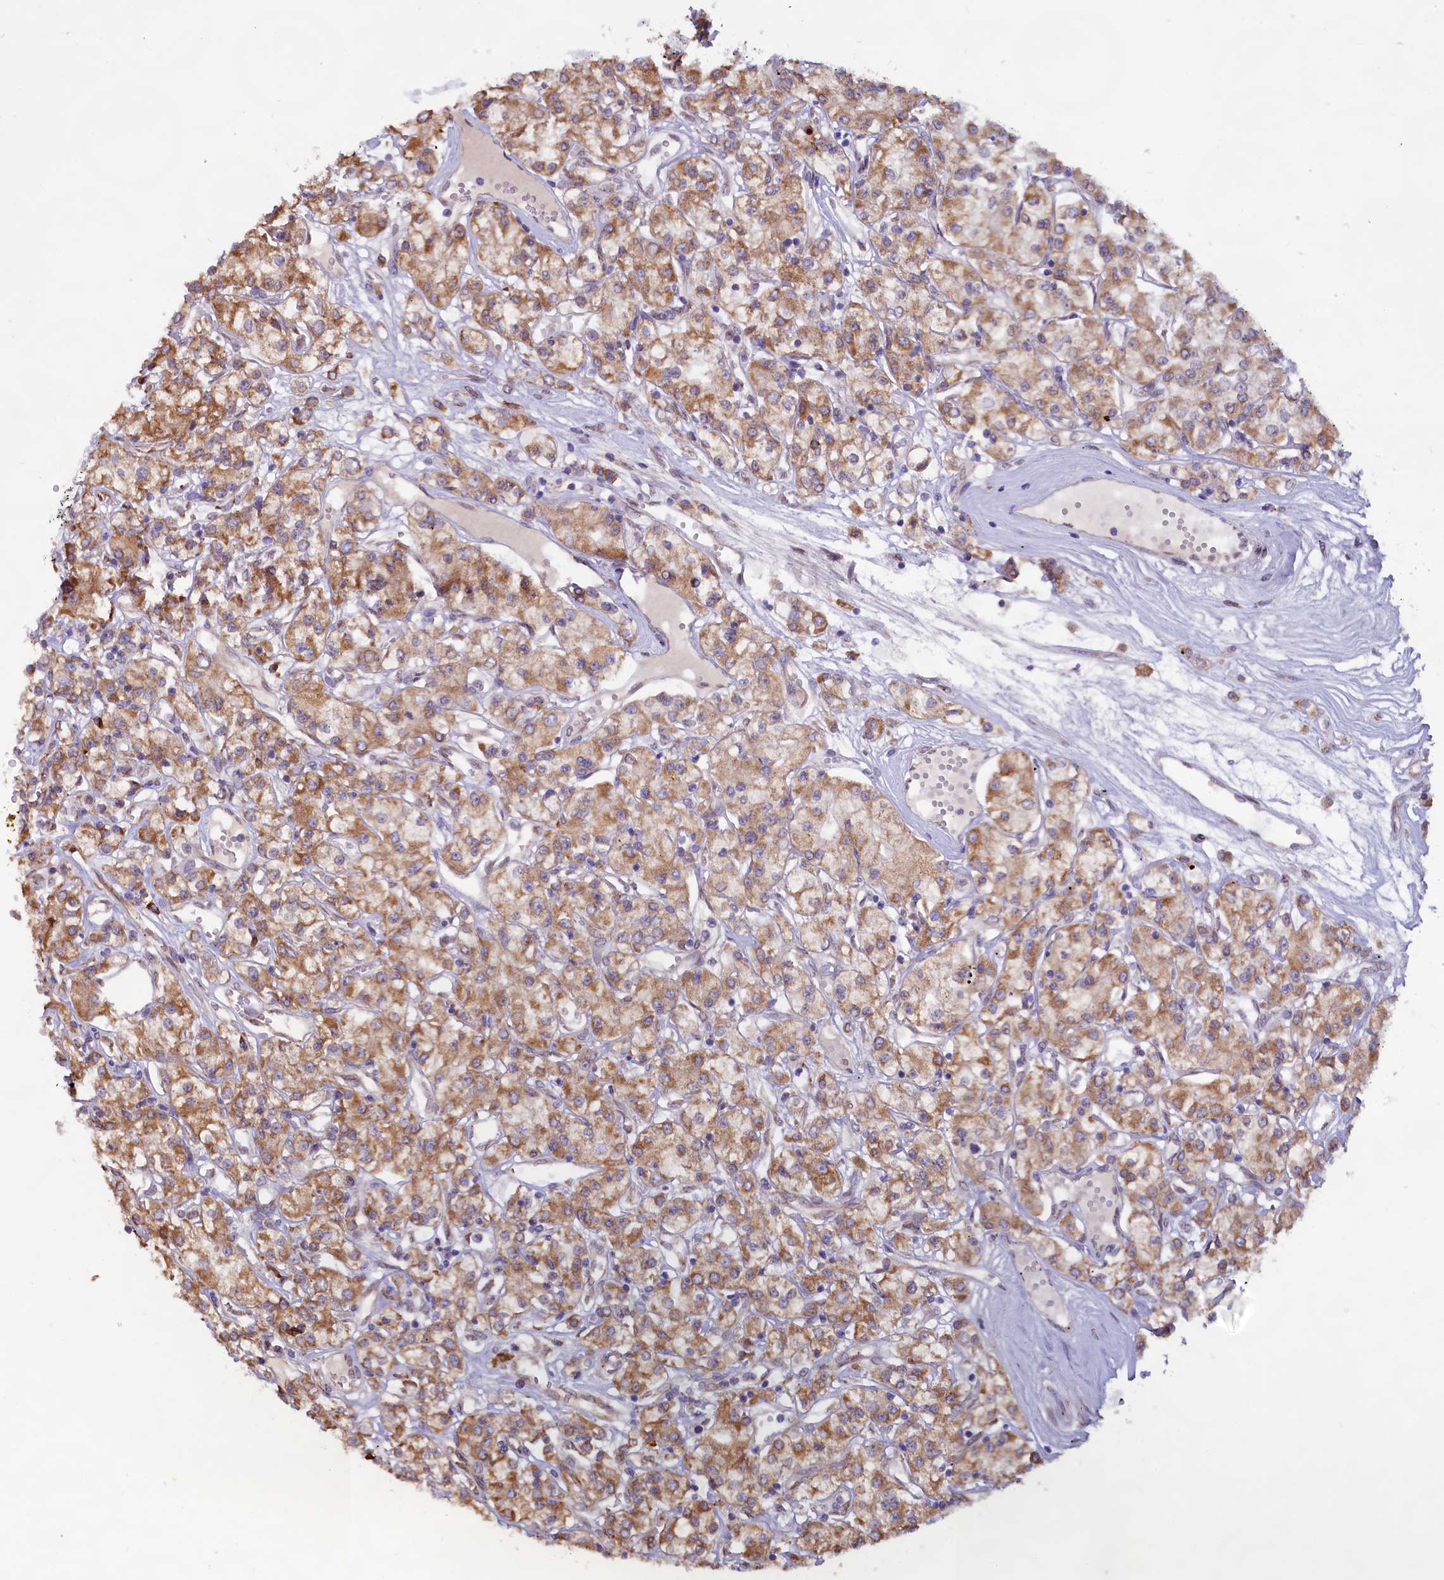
{"staining": {"intensity": "moderate", "quantity": ">75%", "location": "cytoplasmic/membranous"}, "tissue": "renal cancer", "cell_type": "Tumor cells", "image_type": "cancer", "snomed": [{"axis": "morphology", "description": "Adenocarcinoma, NOS"}, {"axis": "topography", "description": "Kidney"}], "caption": "IHC (DAB) staining of renal adenocarcinoma shows moderate cytoplasmic/membranous protein expression in approximately >75% of tumor cells.", "gene": "TBC1D19", "patient": {"sex": "female", "age": 59}}